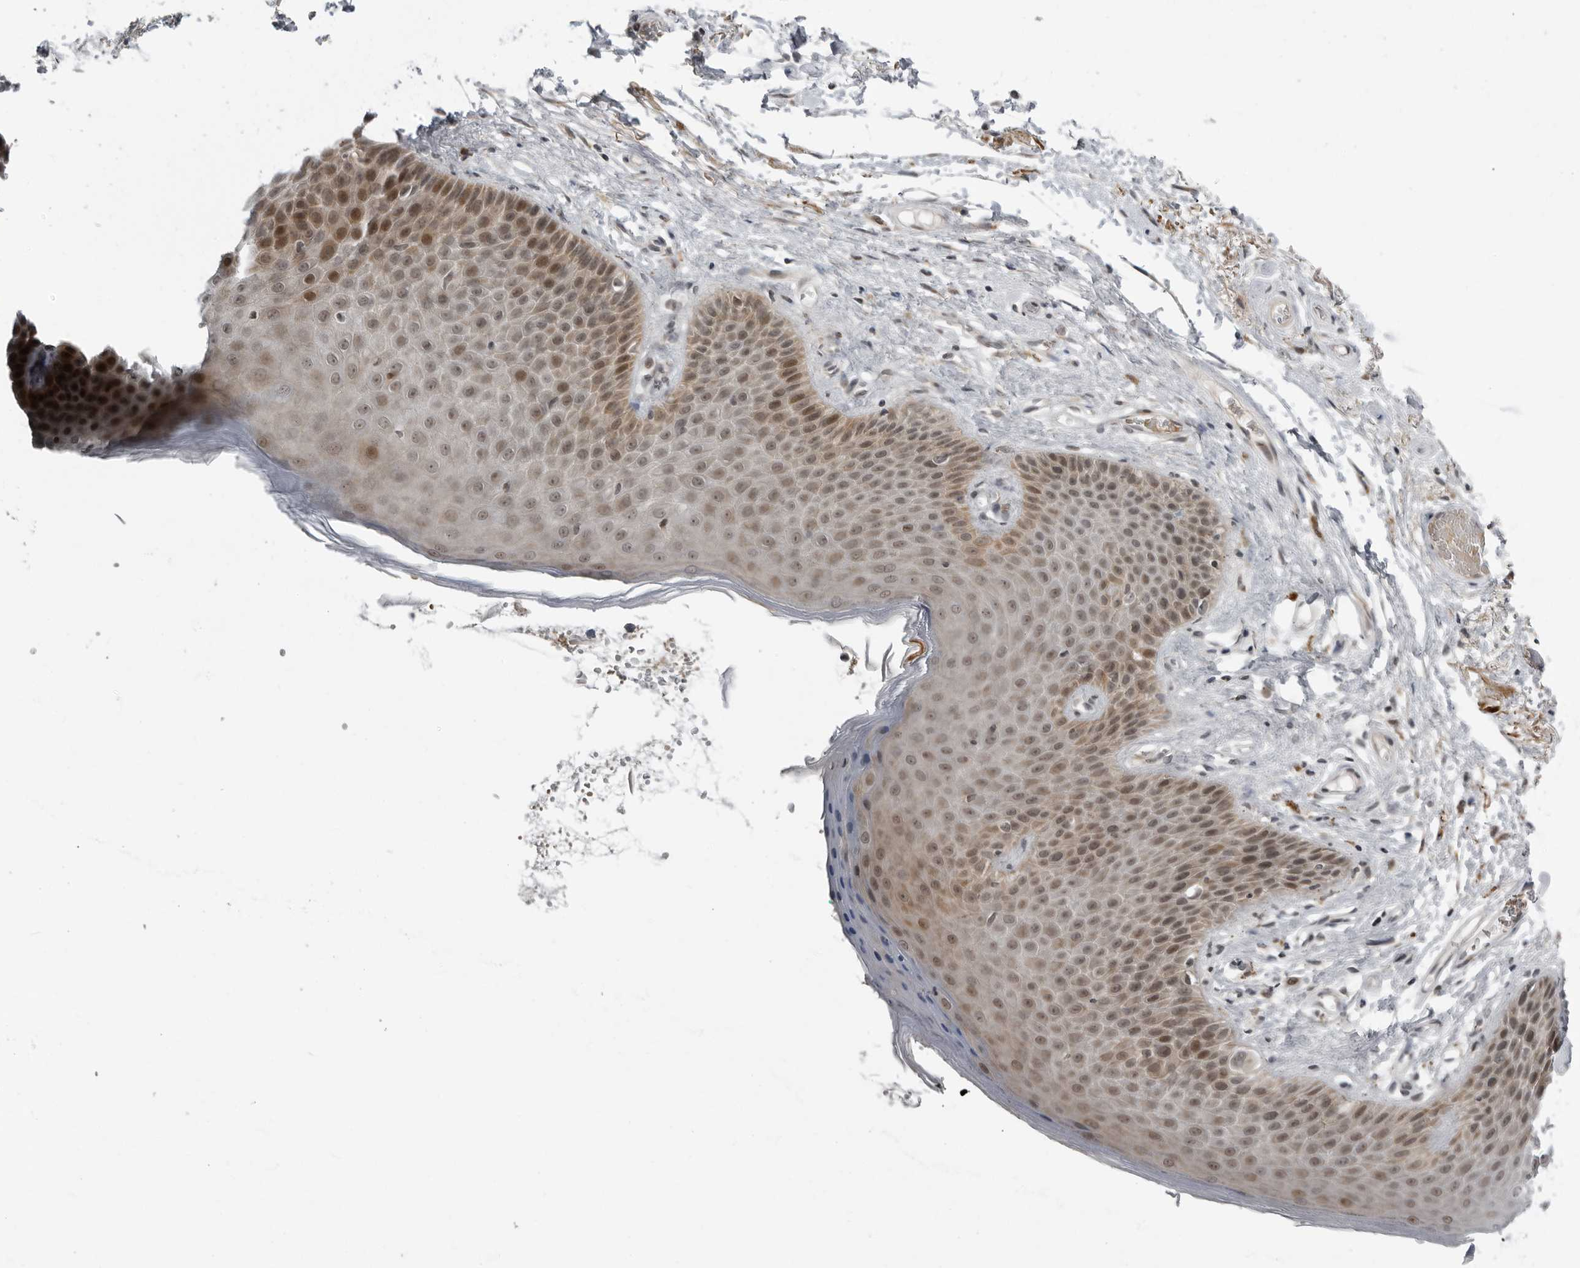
{"staining": {"intensity": "moderate", "quantity": "<25%", "location": "cytoplasmic/membranous,nuclear"}, "tissue": "skin", "cell_type": "Epidermal cells", "image_type": "normal", "snomed": [{"axis": "morphology", "description": "Normal tissue, NOS"}, {"axis": "topography", "description": "Anal"}], "caption": "Skin stained with immunohistochemistry displays moderate cytoplasmic/membranous,nuclear positivity in approximately <25% of epidermal cells. (DAB IHC with brightfield microscopy, high magnification).", "gene": "ALPK2", "patient": {"sex": "male", "age": 74}}